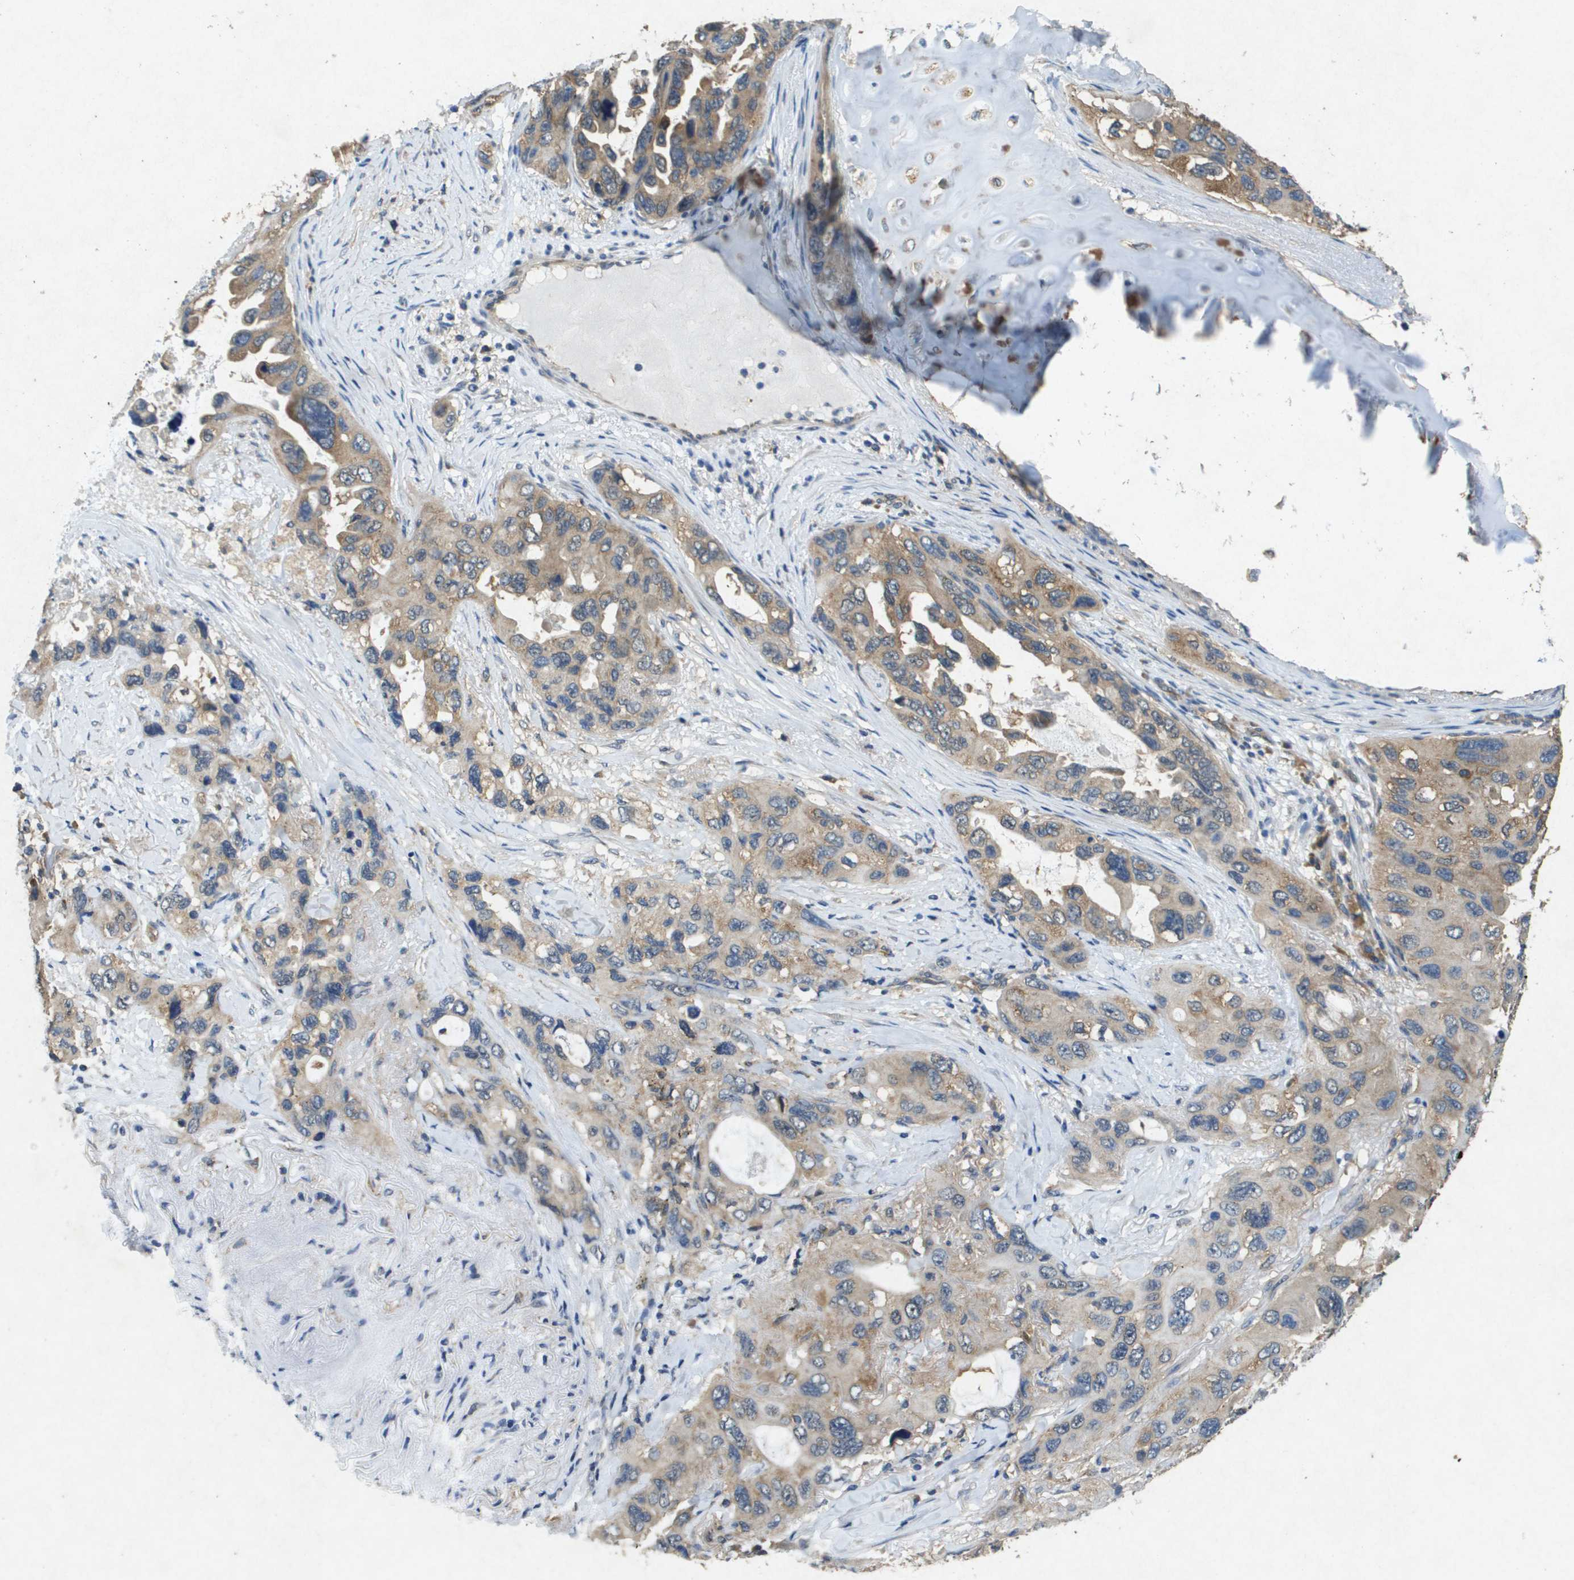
{"staining": {"intensity": "weak", "quantity": ">75%", "location": "cytoplasmic/membranous"}, "tissue": "lung cancer", "cell_type": "Tumor cells", "image_type": "cancer", "snomed": [{"axis": "morphology", "description": "Squamous cell carcinoma, NOS"}, {"axis": "topography", "description": "Lung"}], "caption": "Weak cytoplasmic/membranous expression for a protein is identified in about >75% of tumor cells of lung cancer using immunohistochemistry.", "gene": "PTPRT", "patient": {"sex": "female", "age": 73}}